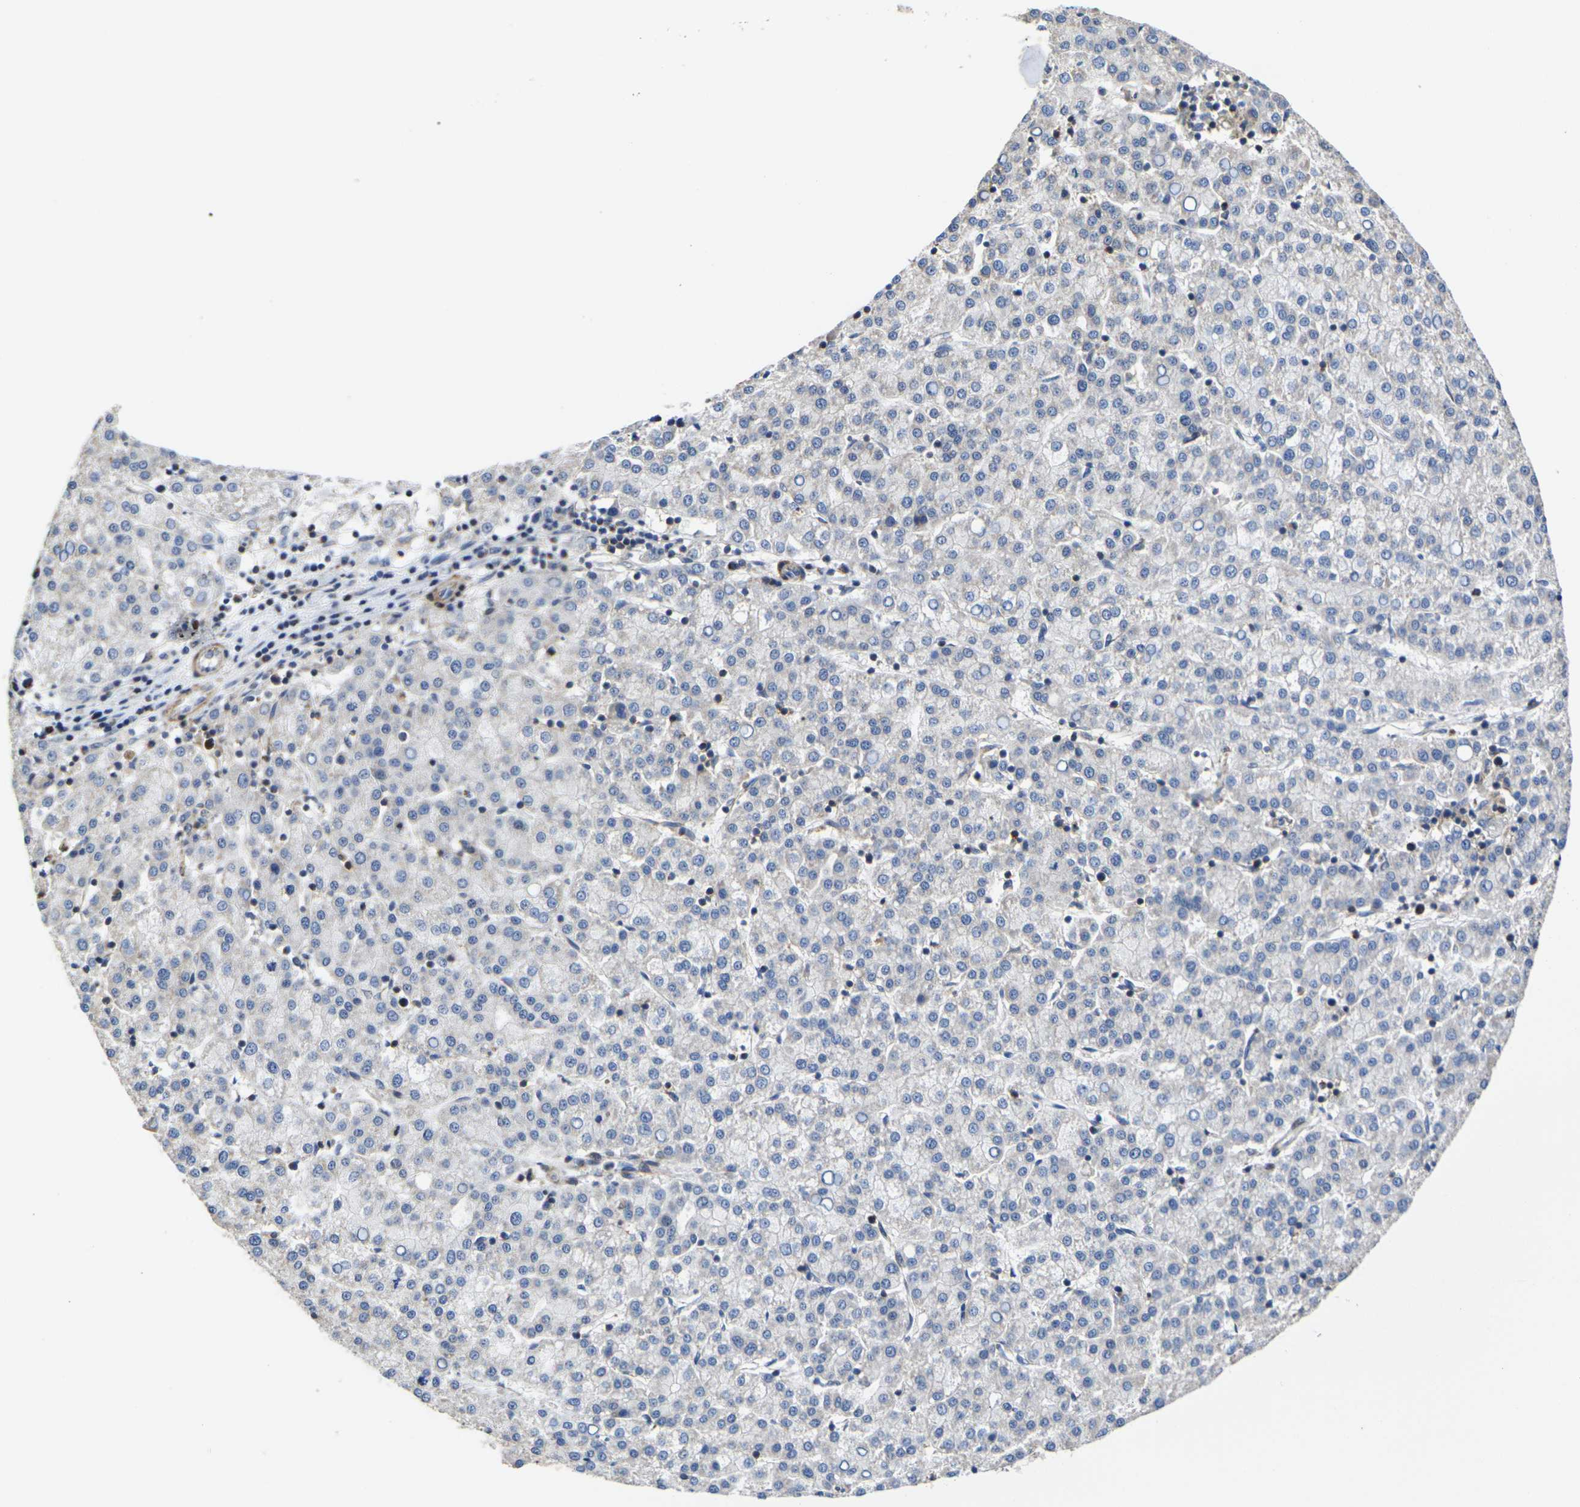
{"staining": {"intensity": "negative", "quantity": "none", "location": "none"}, "tissue": "liver cancer", "cell_type": "Tumor cells", "image_type": "cancer", "snomed": [{"axis": "morphology", "description": "Carcinoma, Hepatocellular, NOS"}, {"axis": "topography", "description": "Liver"}], "caption": "Protein analysis of liver cancer (hepatocellular carcinoma) reveals no significant expression in tumor cells.", "gene": "P2RY11", "patient": {"sex": "female", "age": 58}}